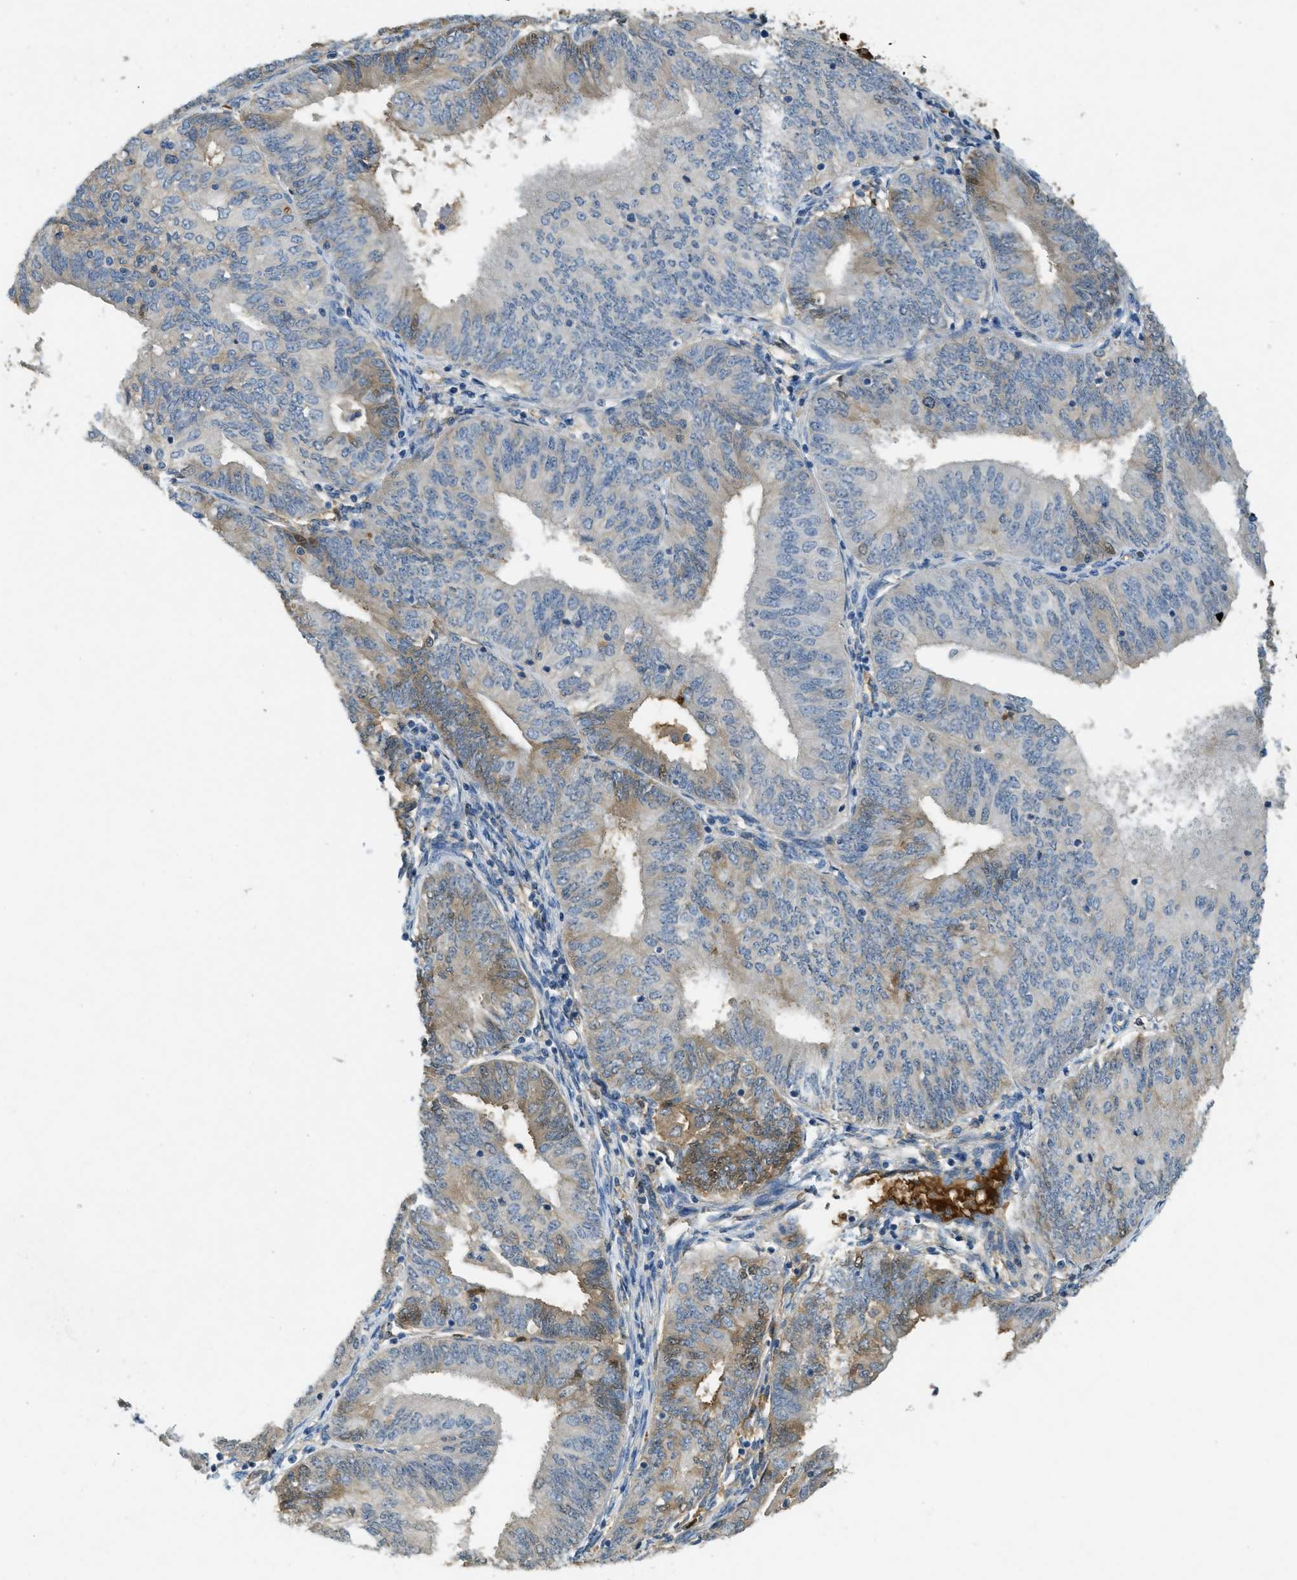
{"staining": {"intensity": "moderate", "quantity": "25%-75%", "location": "cytoplasmic/membranous"}, "tissue": "endometrial cancer", "cell_type": "Tumor cells", "image_type": "cancer", "snomed": [{"axis": "morphology", "description": "Adenocarcinoma, NOS"}, {"axis": "topography", "description": "Endometrium"}], "caption": "A histopathology image showing moderate cytoplasmic/membranous expression in approximately 25%-75% of tumor cells in endometrial cancer (adenocarcinoma), as visualized by brown immunohistochemical staining.", "gene": "PRTN3", "patient": {"sex": "female", "age": 58}}